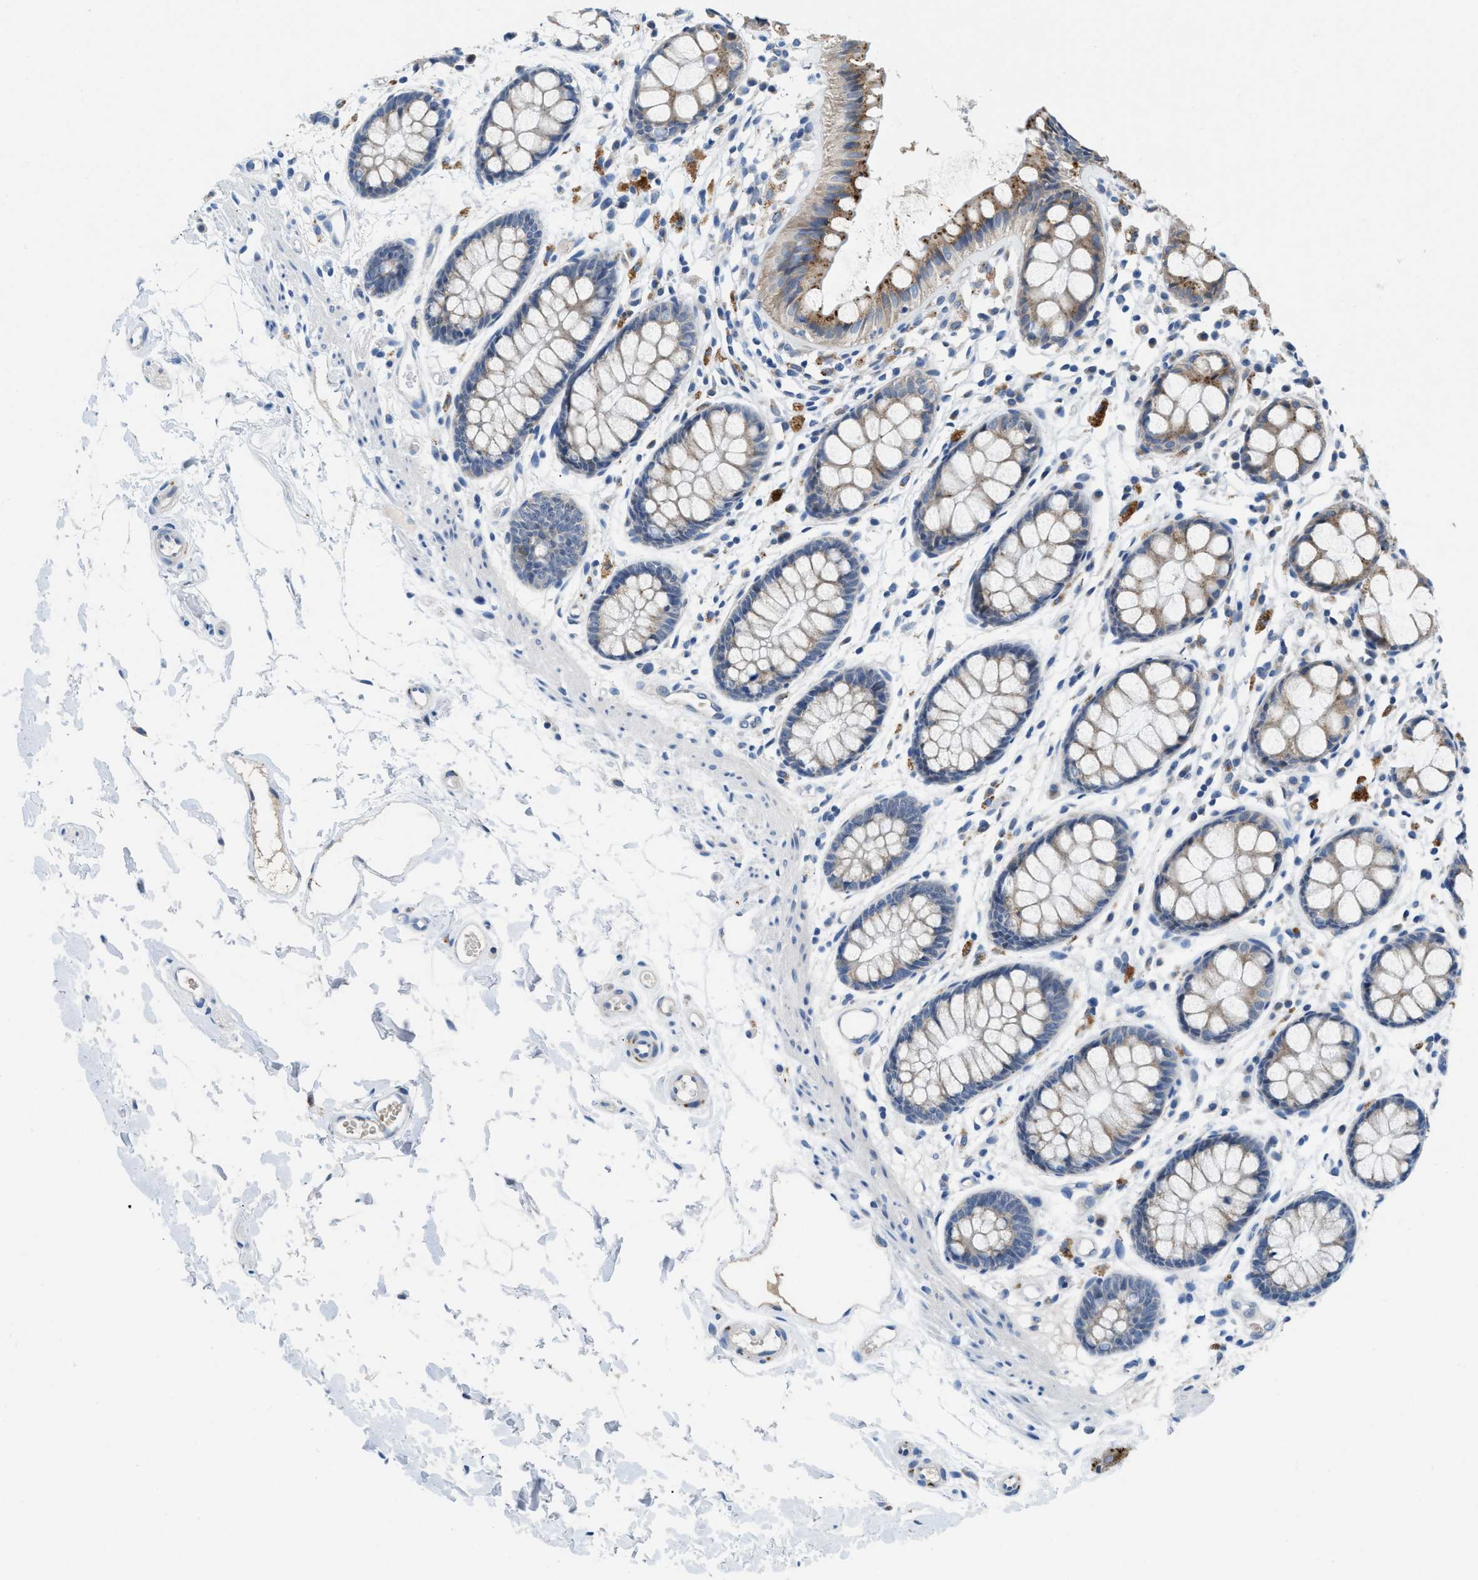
{"staining": {"intensity": "moderate", "quantity": "<25%", "location": "cytoplasmic/membranous"}, "tissue": "rectum", "cell_type": "Glandular cells", "image_type": "normal", "snomed": [{"axis": "morphology", "description": "Normal tissue, NOS"}, {"axis": "topography", "description": "Rectum"}], "caption": "Normal rectum reveals moderate cytoplasmic/membranous staining in approximately <25% of glandular cells.", "gene": "TSPAN3", "patient": {"sex": "female", "age": 66}}